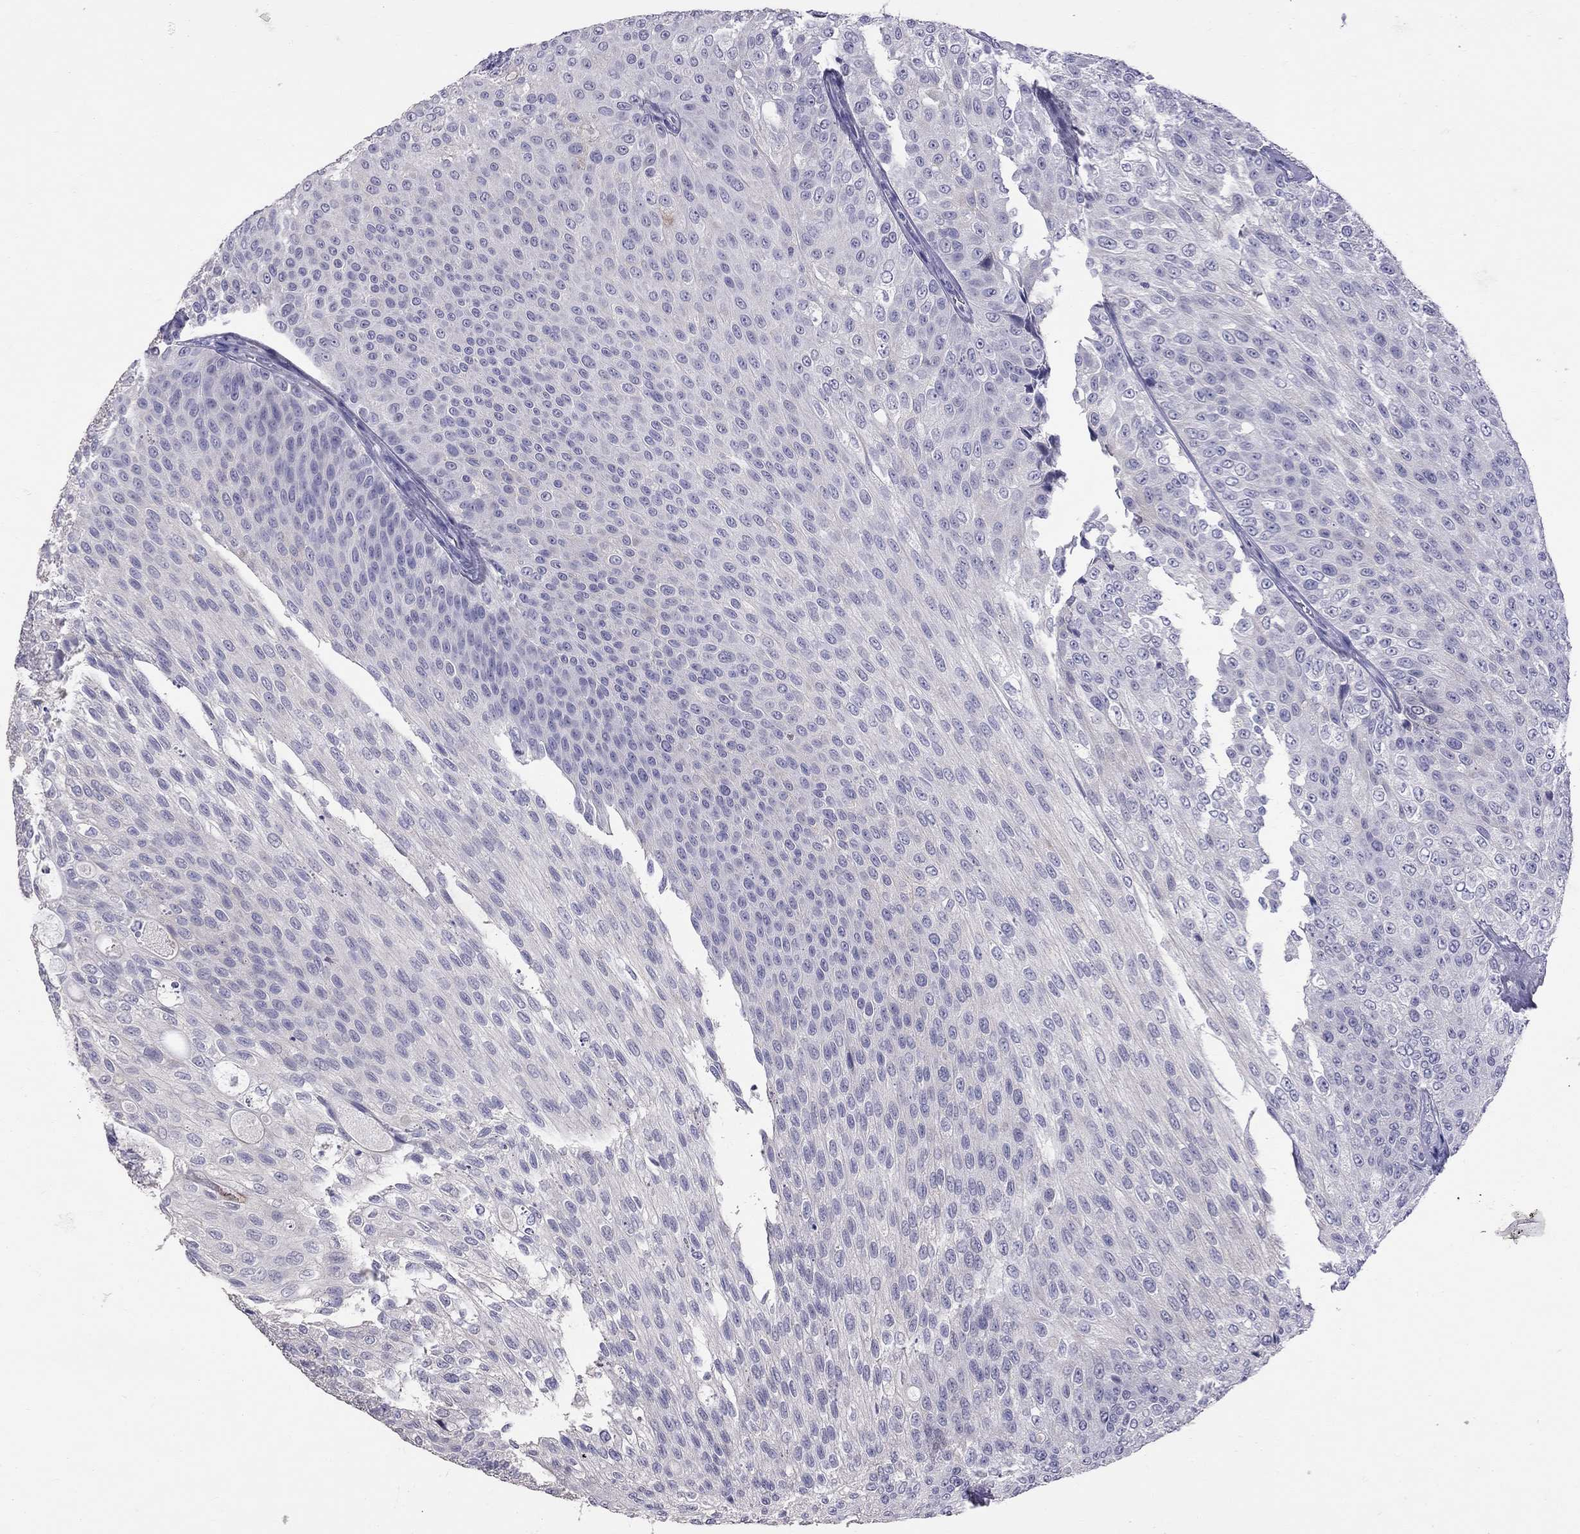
{"staining": {"intensity": "negative", "quantity": "none", "location": "none"}, "tissue": "urothelial cancer", "cell_type": "Tumor cells", "image_type": "cancer", "snomed": [{"axis": "morphology", "description": "Urothelial carcinoma, Low grade"}, {"axis": "topography", "description": "Ureter, NOS"}, {"axis": "topography", "description": "Urinary bladder"}], "caption": "Urothelial cancer was stained to show a protein in brown. There is no significant expression in tumor cells. The staining was performed using DAB to visualize the protein expression in brown, while the nuclei were stained in blue with hematoxylin (Magnification: 20x).", "gene": "CFAP91", "patient": {"sex": "male", "age": 78}}